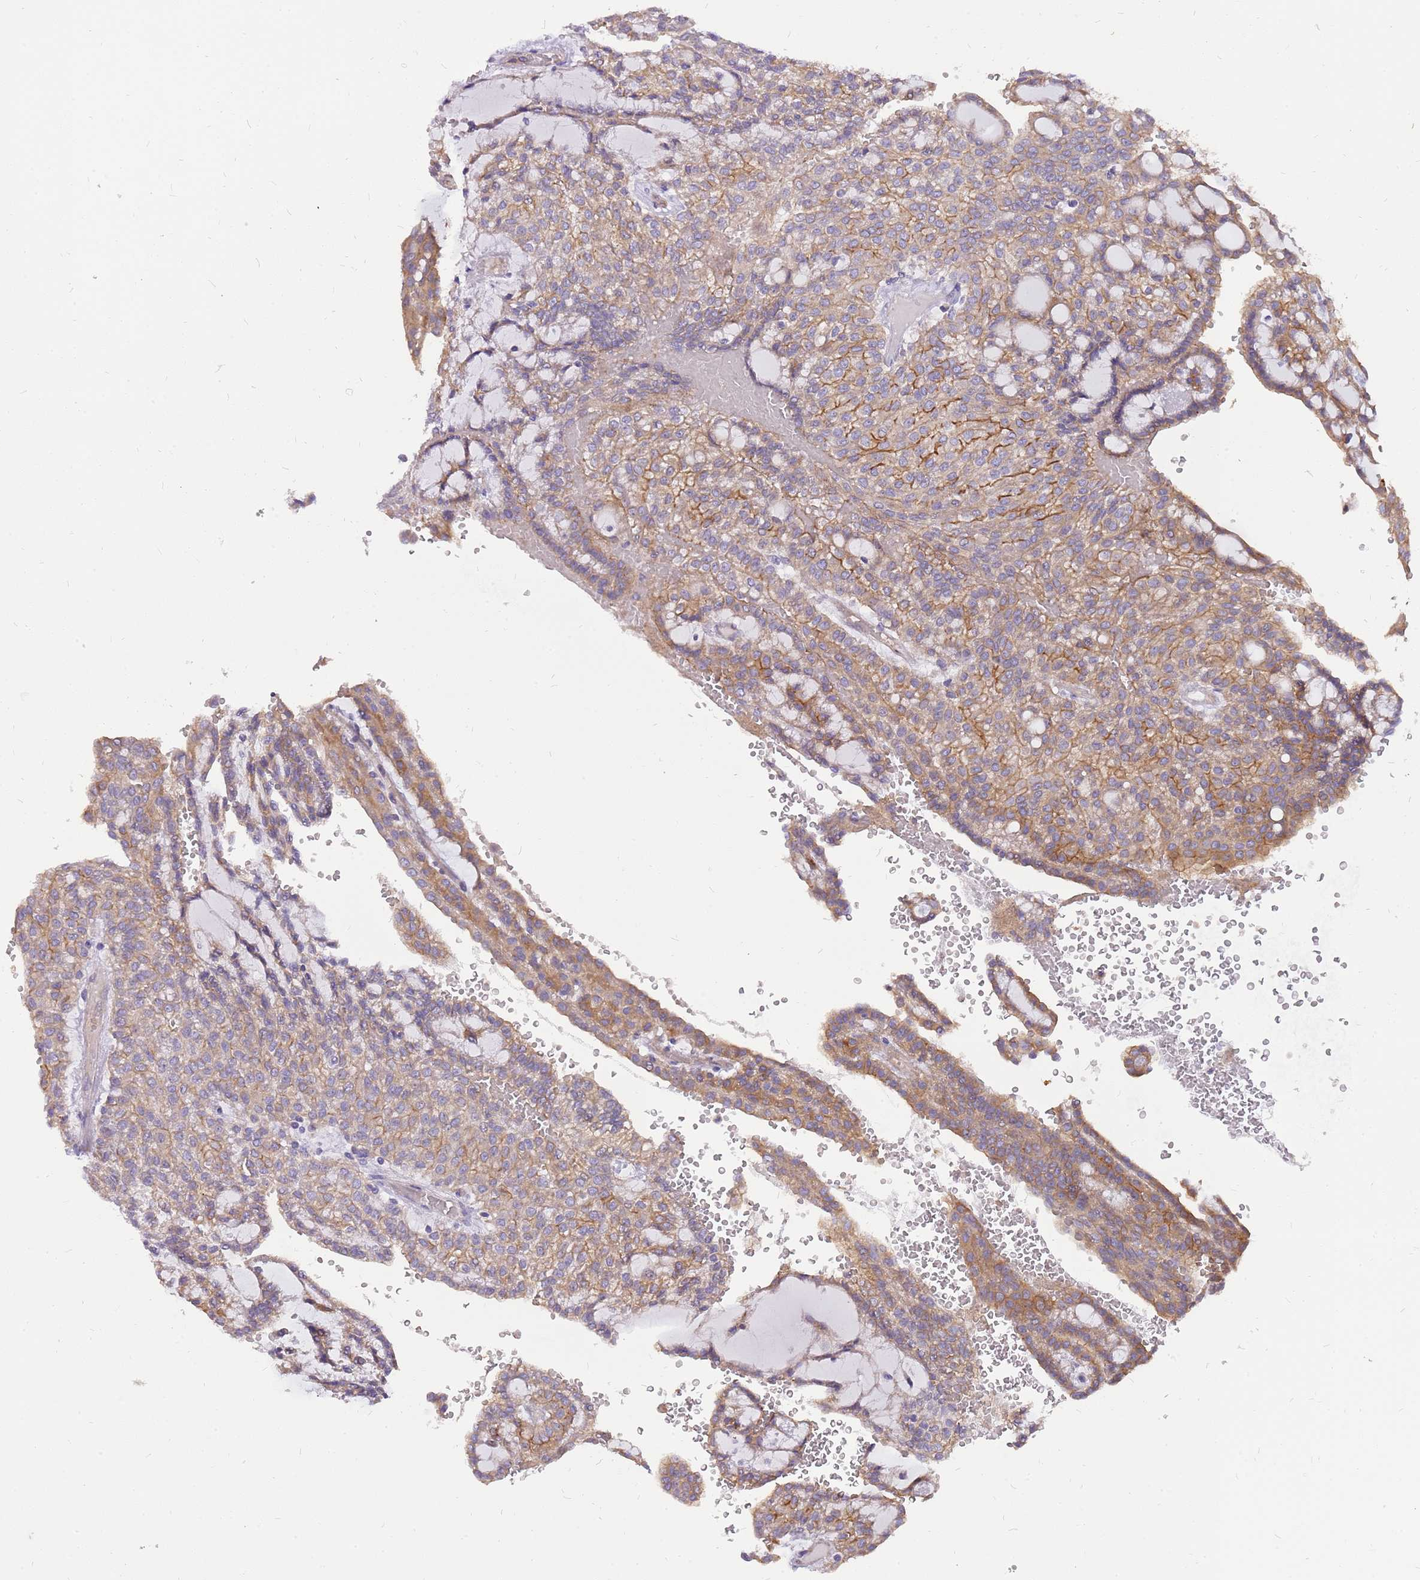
{"staining": {"intensity": "moderate", "quantity": "25%-75%", "location": "cytoplasmic/membranous"}, "tissue": "renal cancer", "cell_type": "Tumor cells", "image_type": "cancer", "snomed": [{"axis": "morphology", "description": "Adenocarcinoma, NOS"}, {"axis": "topography", "description": "Kidney"}], "caption": "The immunohistochemical stain highlights moderate cytoplasmic/membranous staining in tumor cells of renal adenocarcinoma tissue.", "gene": "WDR90", "patient": {"sex": "male", "age": 63}}